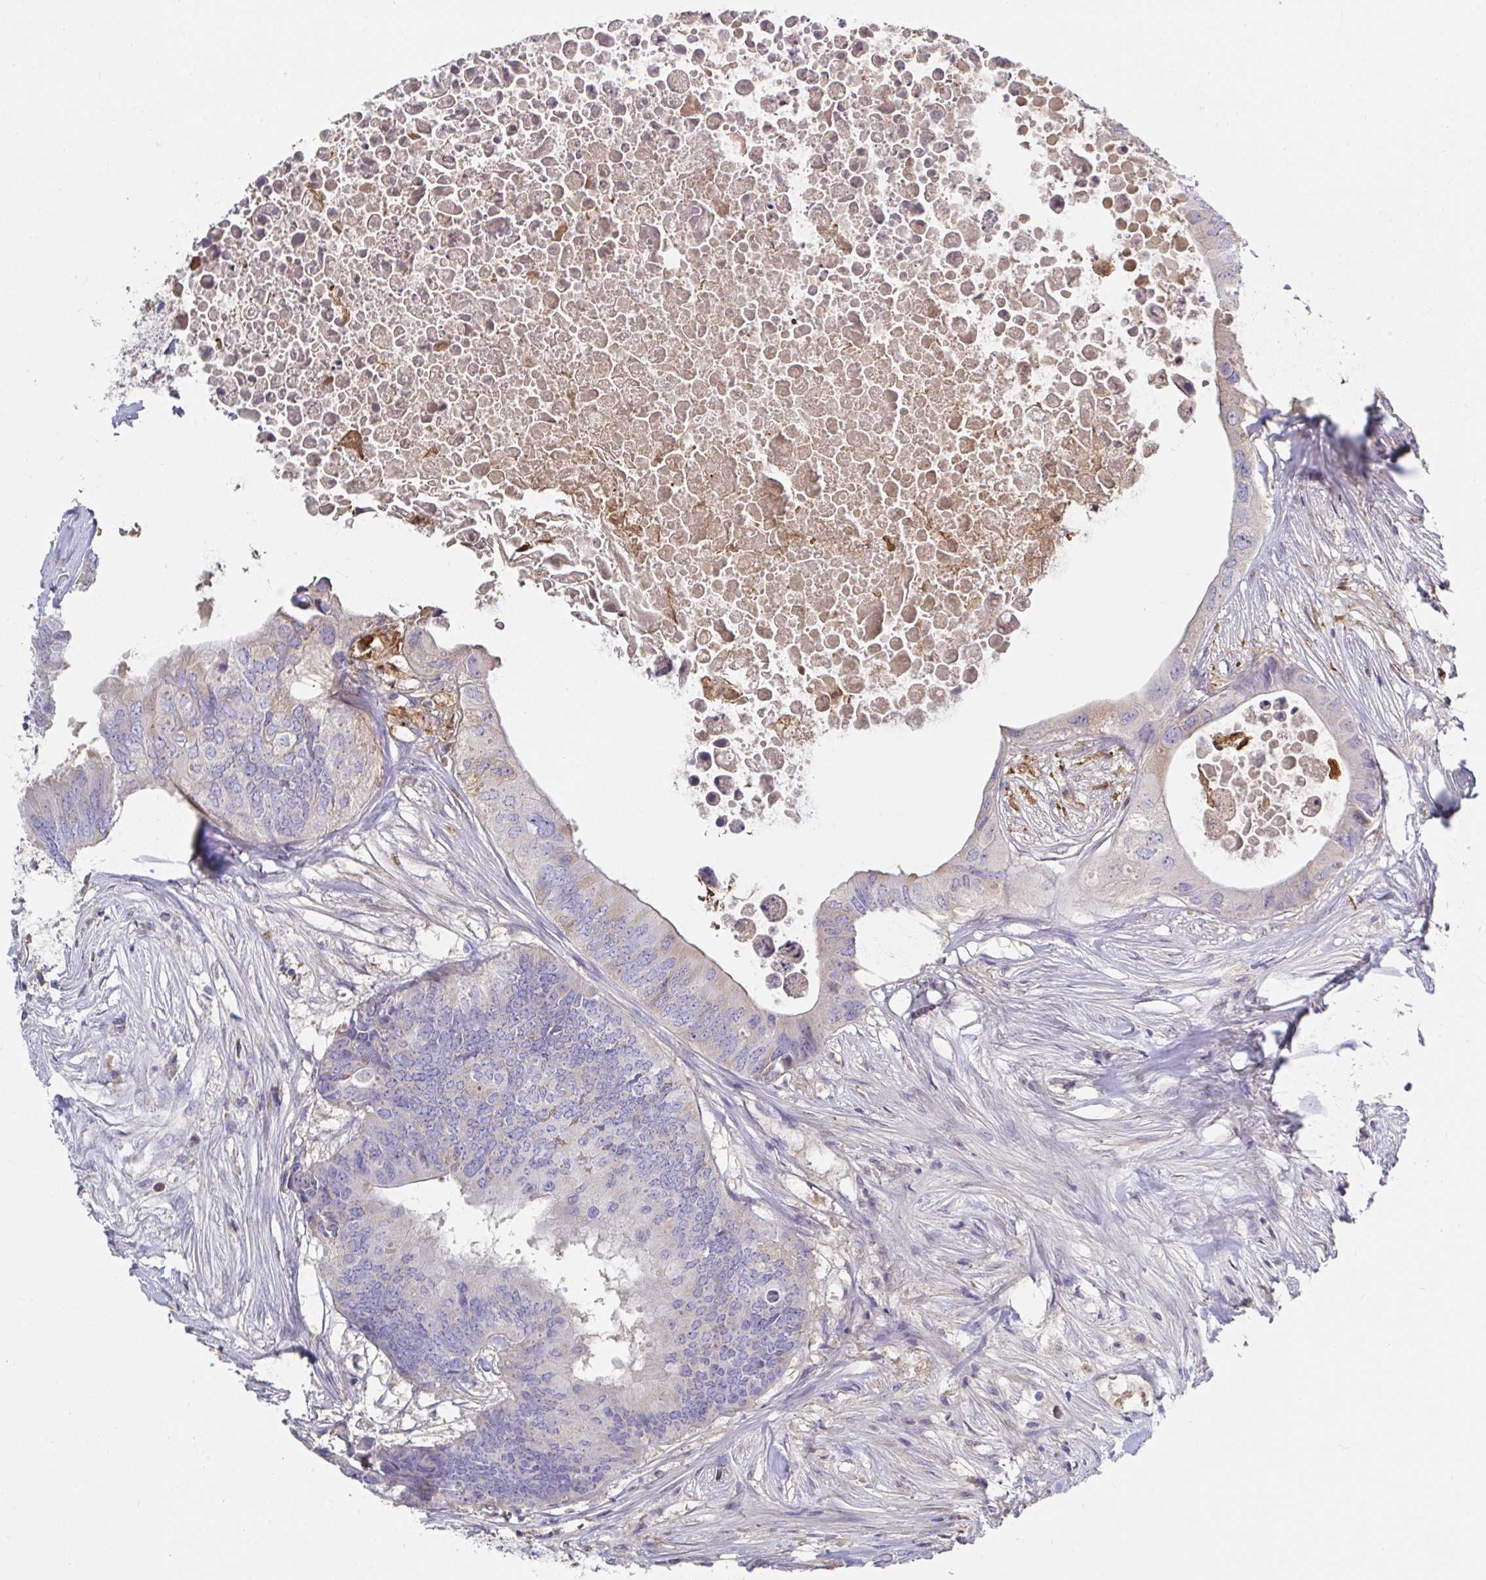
{"staining": {"intensity": "negative", "quantity": "none", "location": "none"}, "tissue": "colorectal cancer", "cell_type": "Tumor cells", "image_type": "cancer", "snomed": [{"axis": "morphology", "description": "Adenocarcinoma, NOS"}, {"axis": "topography", "description": "Colon"}], "caption": "Immunohistochemistry micrograph of neoplastic tissue: colorectal cancer stained with DAB (3,3'-diaminobenzidine) shows no significant protein expression in tumor cells.", "gene": "ANO5", "patient": {"sex": "male", "age": 71}}